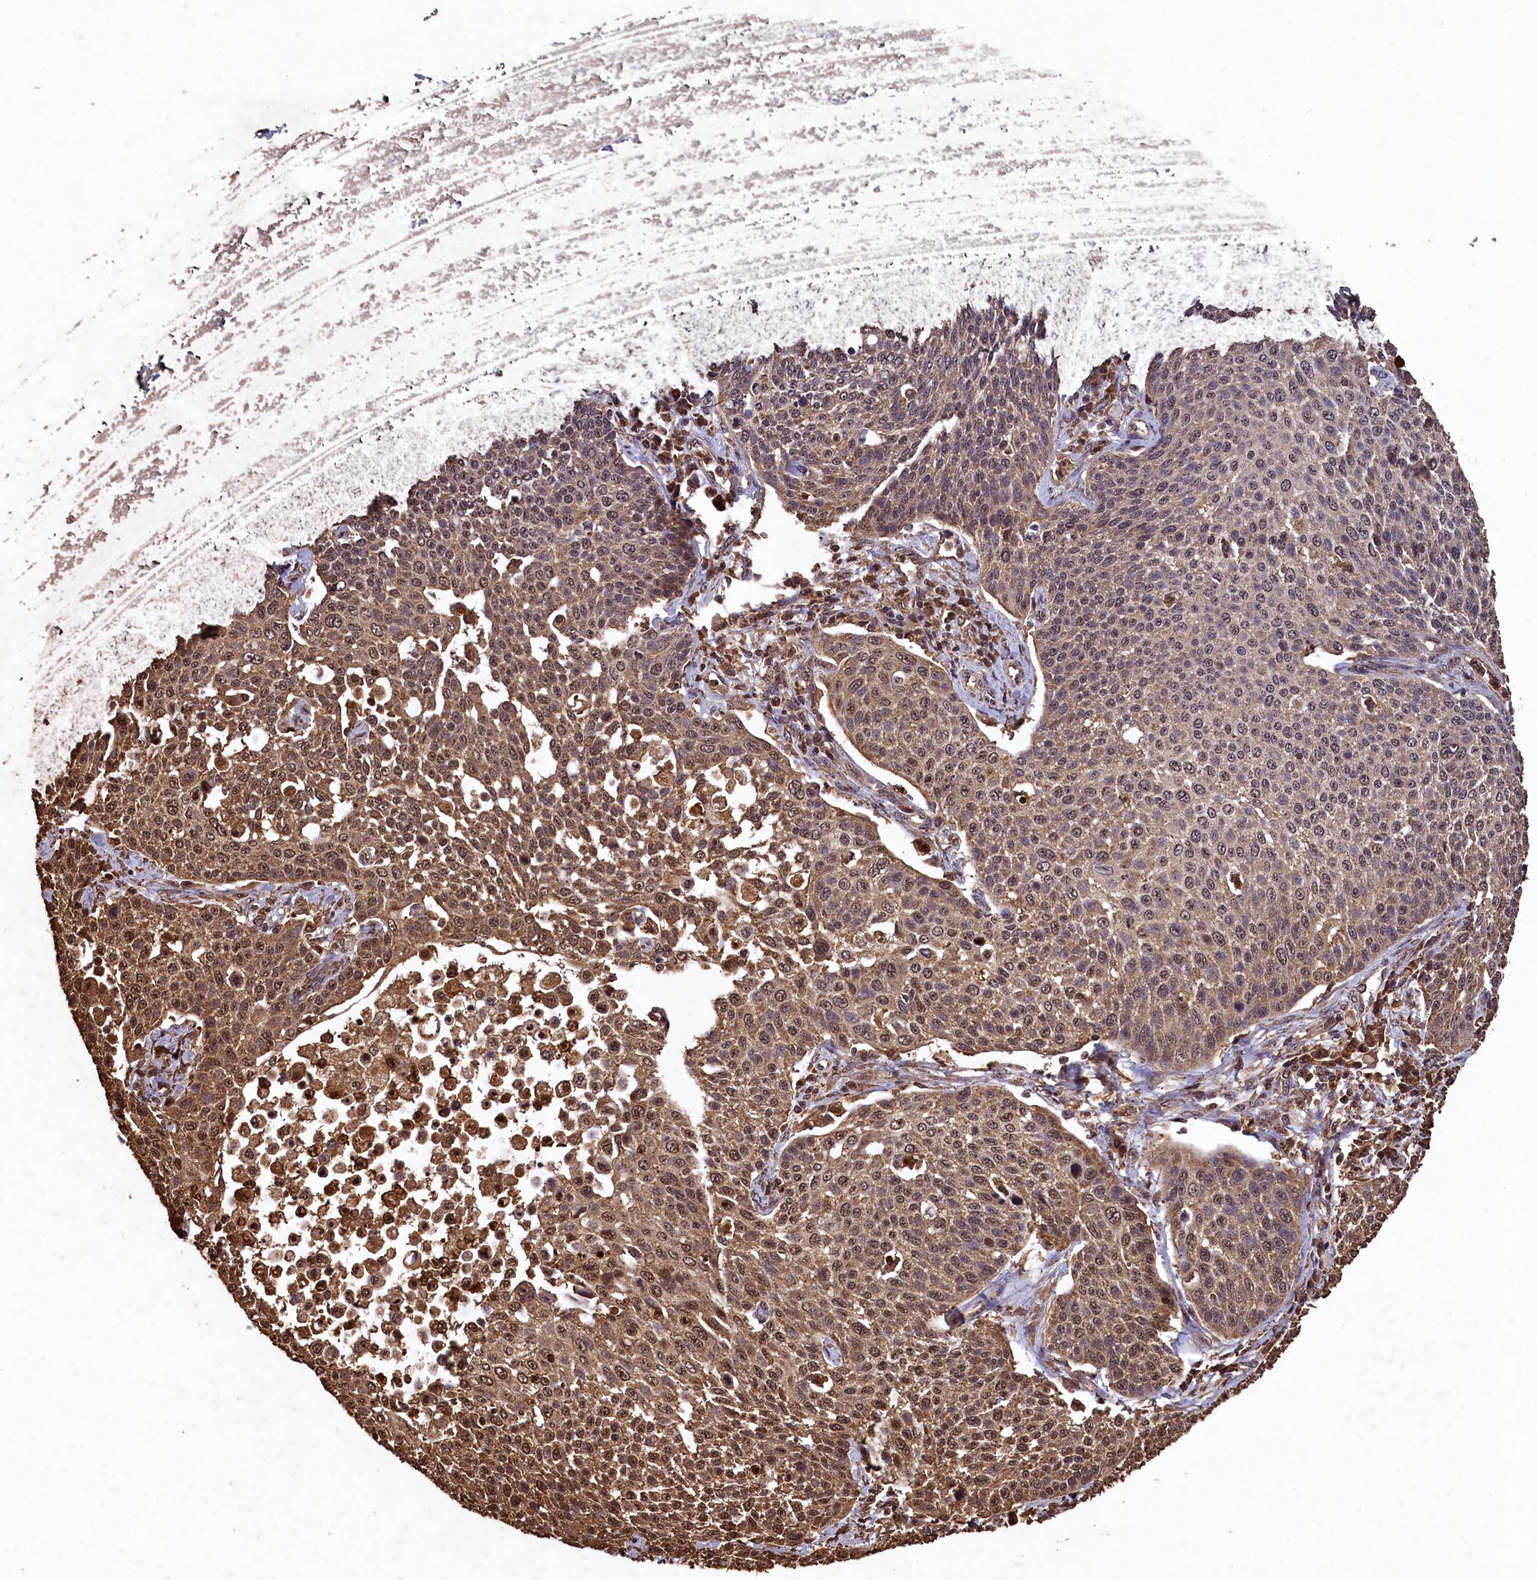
{"staining": {"intensity": "moderate", "quantity": "25%-75%", "location": "cytoplasmic/membranous,nuclear"}, "tissue": "cervical cancer", "cell_type": "Tumor cells", "image_type": "cancer", "snomed": [{"axis": "morphology", "description": "Squamous cell carcinoma, NOS"}, {"axis": "topography", "description": "Cervix"}], "caption": "IHC of cervical cancer (squamous cell carcinoma) reveals medium levels of moderate cytoplasmic/membranous and nuclear expression in approximately 25%-75% of tumor cells.", "gene": "CEP57L1", "patient": {"sex": "female", "age": 34}}